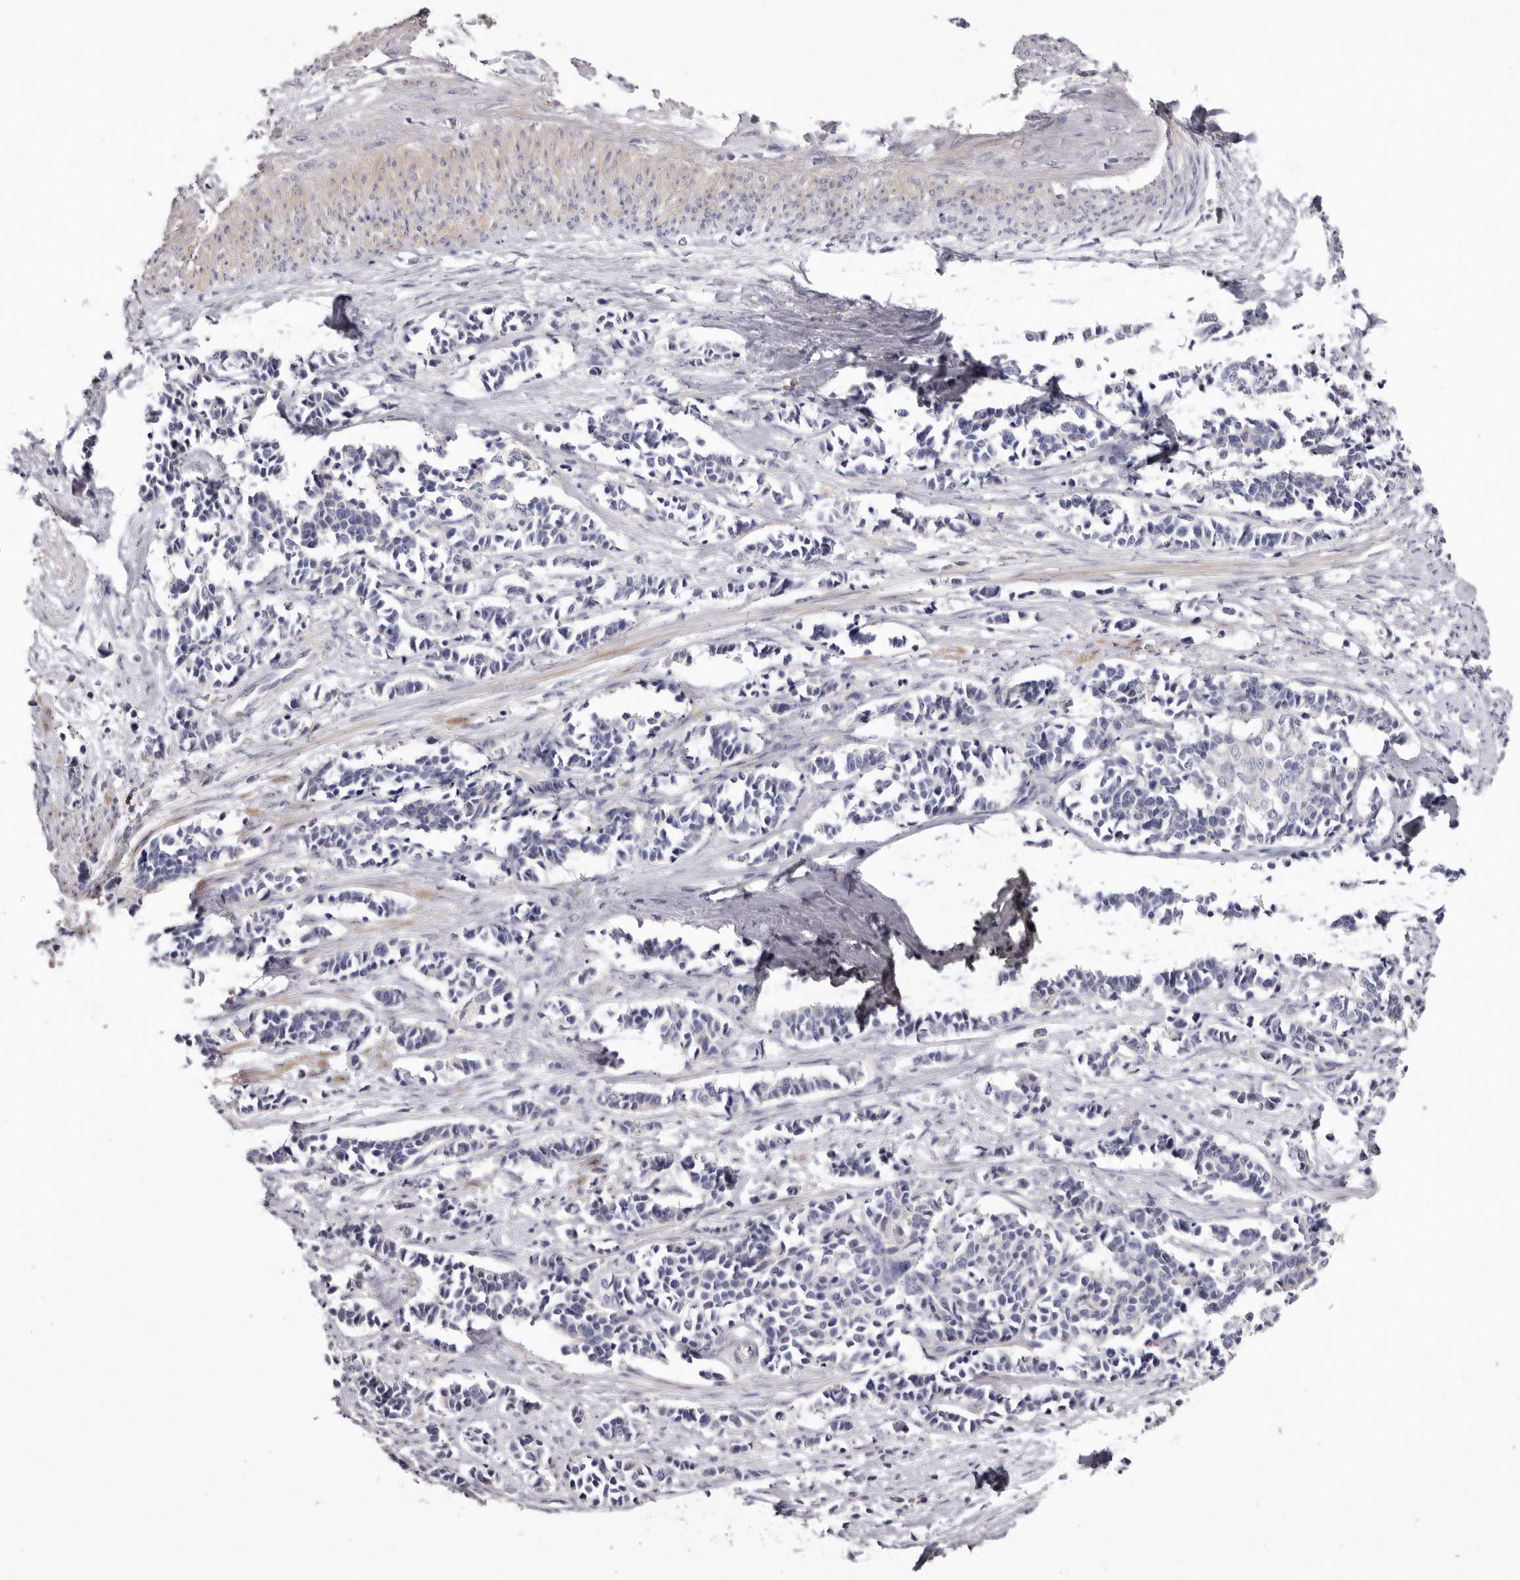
{"staining": {"intensity": "negative", "quantity": "none", "location": "none"}, "tissue": "cervical cancer", "cell_type": "Tumor cells", "image_type": "cancer", "snomed": [{"axis": "morphology", "description": "Normal tissue, NOS"}, {"axis": "morphology", "description": "Squamous cell carcinoma, NOS"}, {"axis": "topography", "description": "Cervix"}], "caption": "Squamous cell carcinoma (cervical) stained for a protein using immunohistochemistry (IHC) displays no staining tumor cells.", "gene": "S1PR5", "patient": {"sex": "female", "age": 35}}